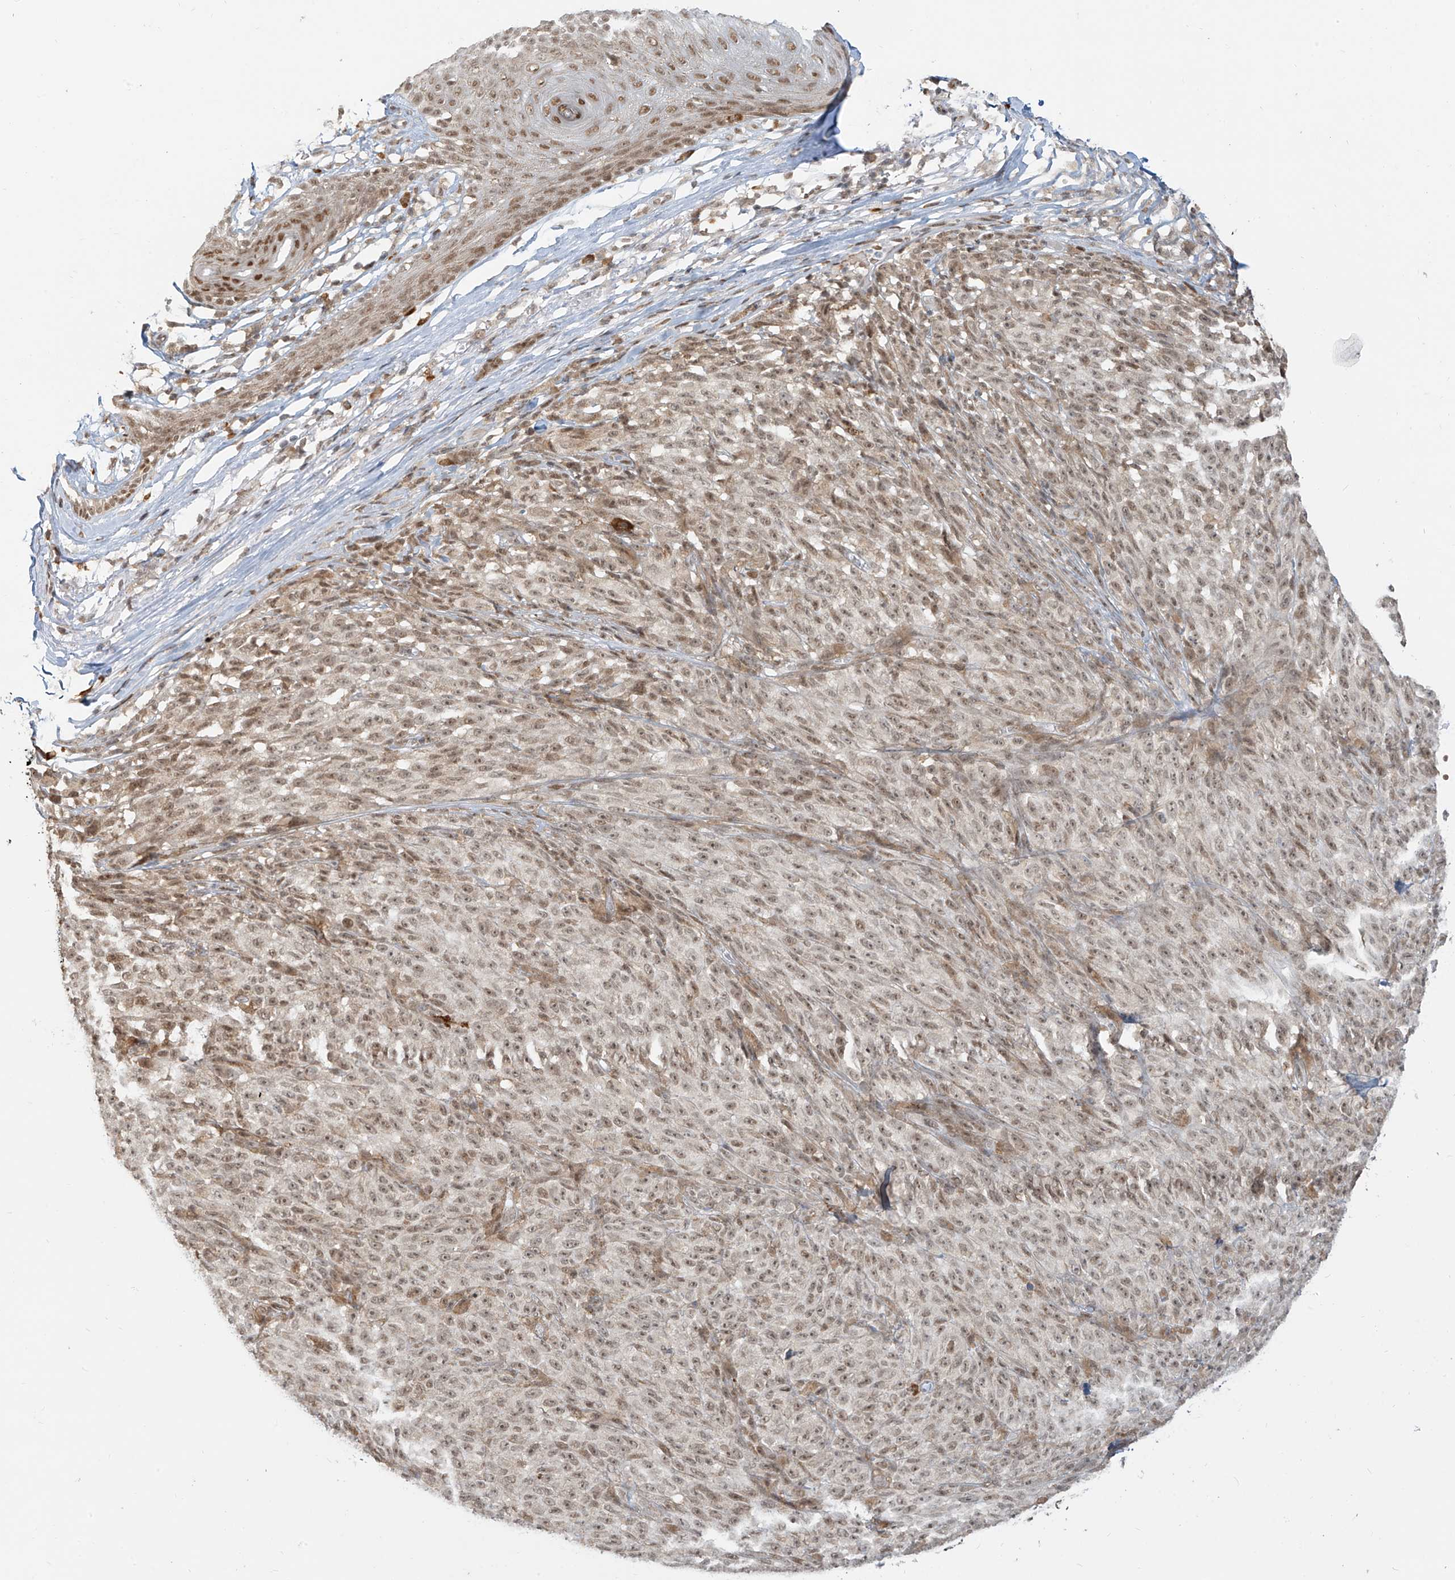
{"staining": {"intensity": "weak", "quantity": ">75%", "location": "nuclear"}, "tissue": "melanoma", "cell_type": "Tumor cells", "image_type": "cancer", "snomed": [{"axis": "morphology", "description": "Malignant melanoma, NOS"}, {"axis": "topography", "description": "Skin"}], "caption": "Protein staining shows weak nuclear staining in about >75% of tumor cells in melanoma.", "gene": "ZMYM2", "patient": {"sex": "female", "age": 82}}